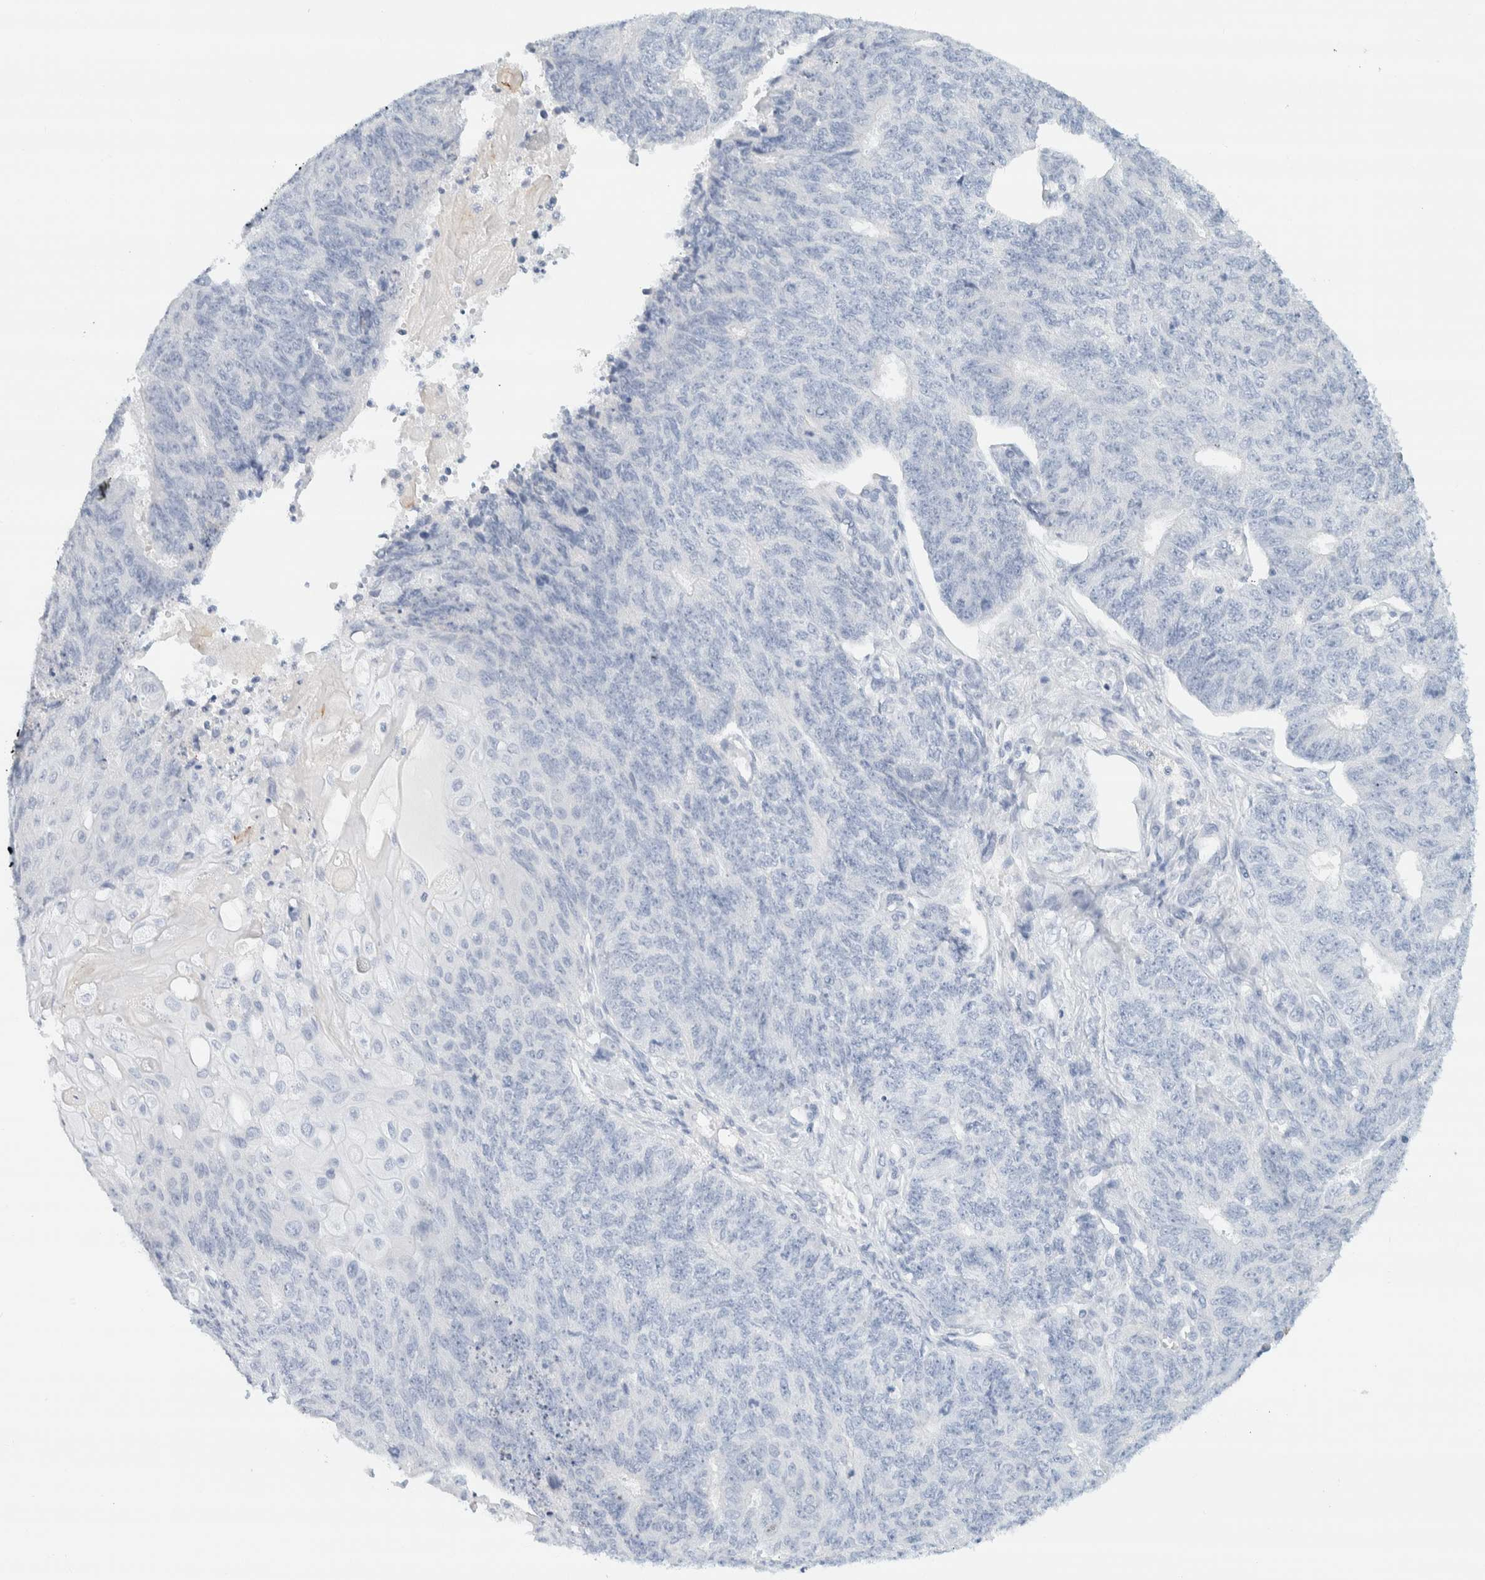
{"staining": {"intensity": "negative", "quantity": "none", "location": "none"}, "tissue": "endometrial cancer", "cell_type": "Tumor cells", "image_type": "cancer", "snomed": [{"axis": "morphology", "description": "Adenocarcinoma, NOS"}, {"axis": "topography", "description": "Endometrium"}], "caption": "Tumor cells are negative for brown protein staining in endometrial cancer. (Brightfield microscopy of DAB IHC at high magnification).", "gene": "ALOX12B", "patient": {"sex": "female", "age": 32}}